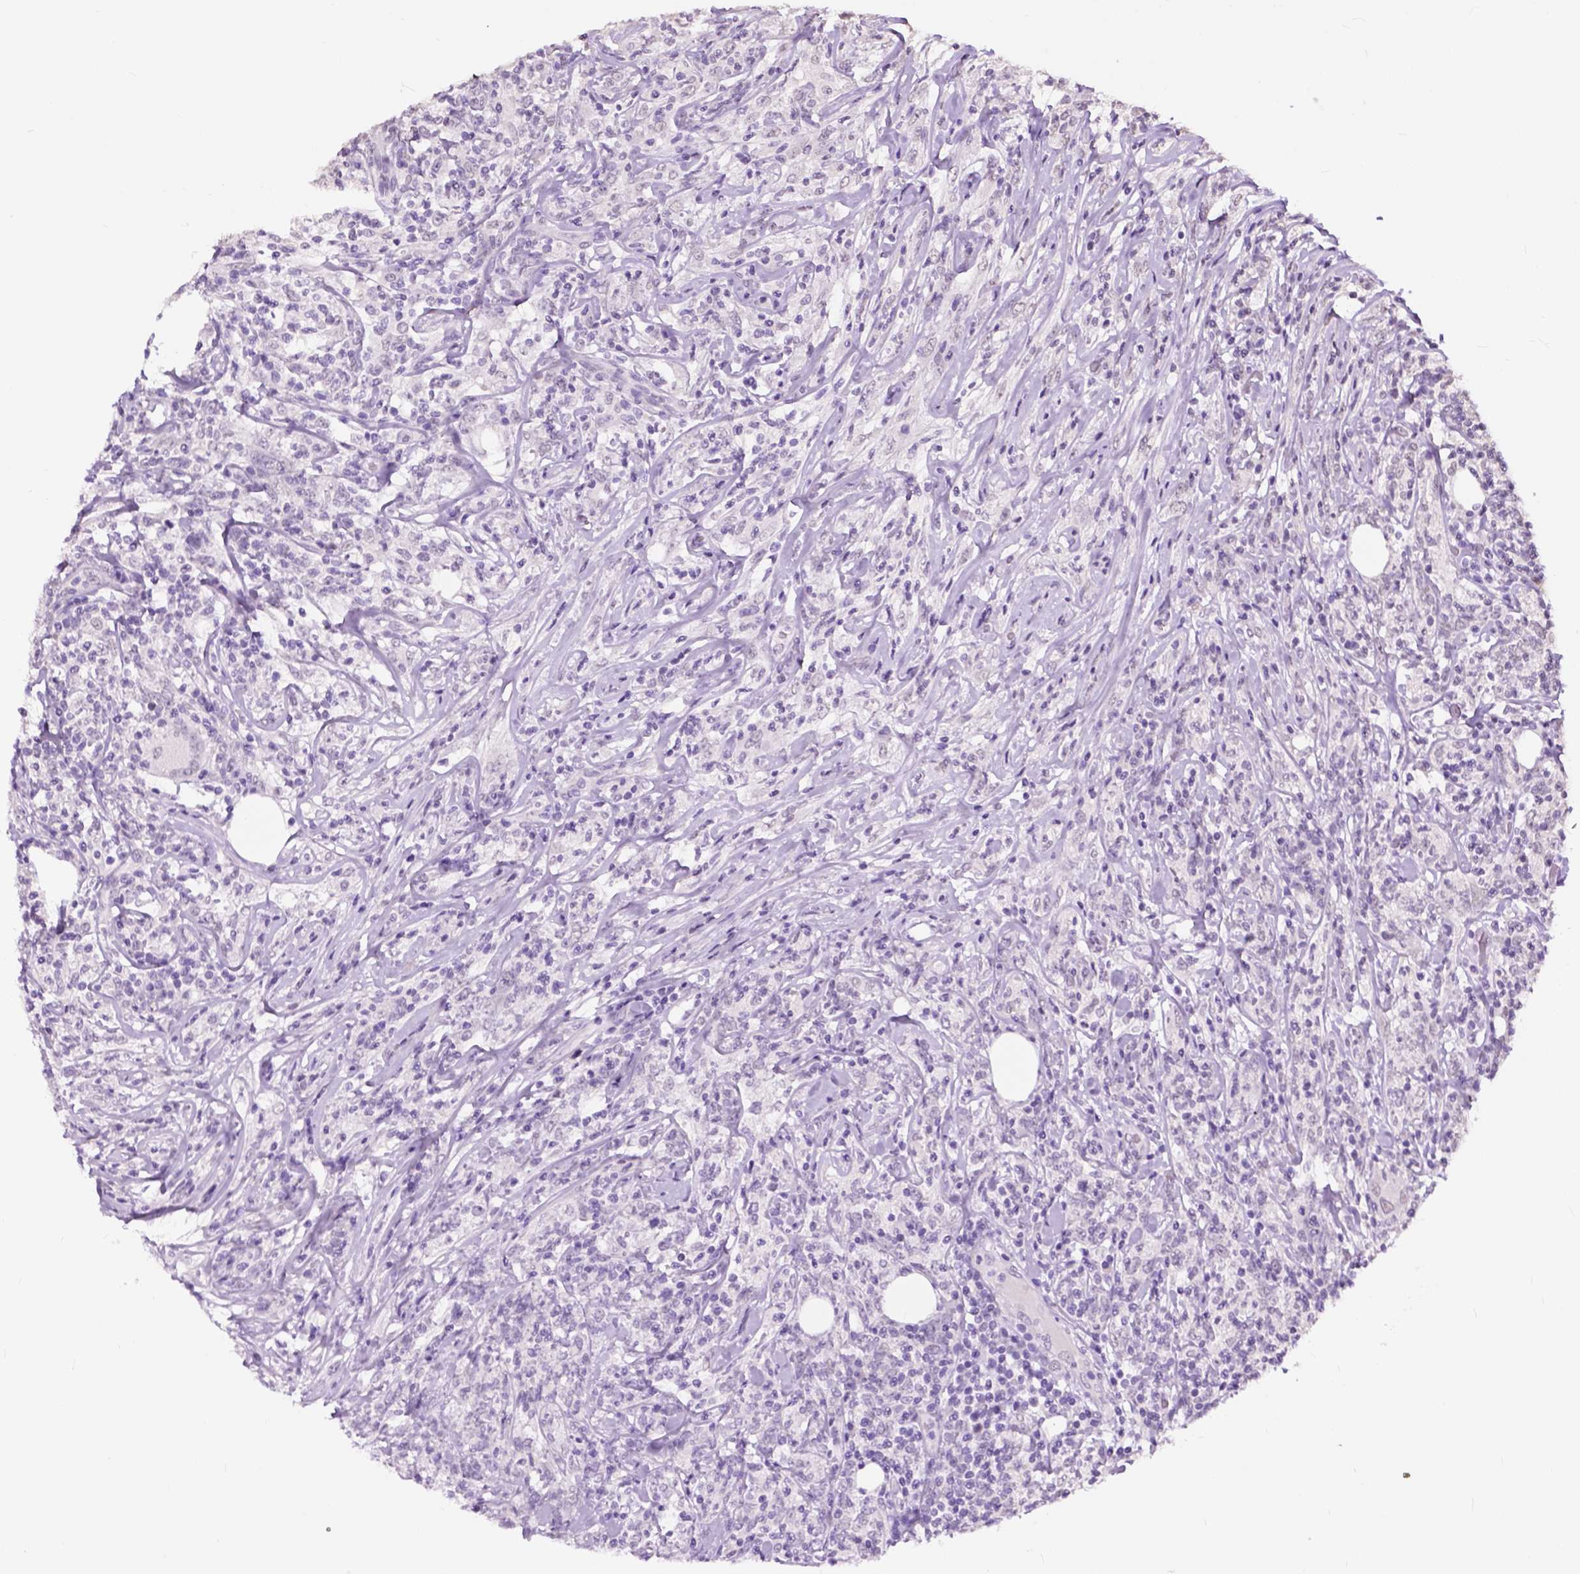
{"staining": {"intensity": "negative", "quantity": "none", "location": "none"}, "tissue": "lymphoma", "cell_type": "Tumor cells", "image_type": "cancer", "snomed": [{"axis": "morphology", "description": "Malignant lymphoma, non-Hodgkin's type, High grade"}, {"axis": "topography", "description": "Lymph node"}], "caption": "IHC micrograph of neoplastic tissue: malignant lymphoma, non-Hodgkin's type (high-grade) stained with DAB (3,3'-diaminobenzidine) exhibits no significant protein expression in tumor cells. The staining is performed using DAB (3,3'-diaminobenzidine) brown chromogen with nuclei counter-stained in using hematoxylin.", "gene": "GPR37L1", "patient": {"sex": "female", "age": 84}}